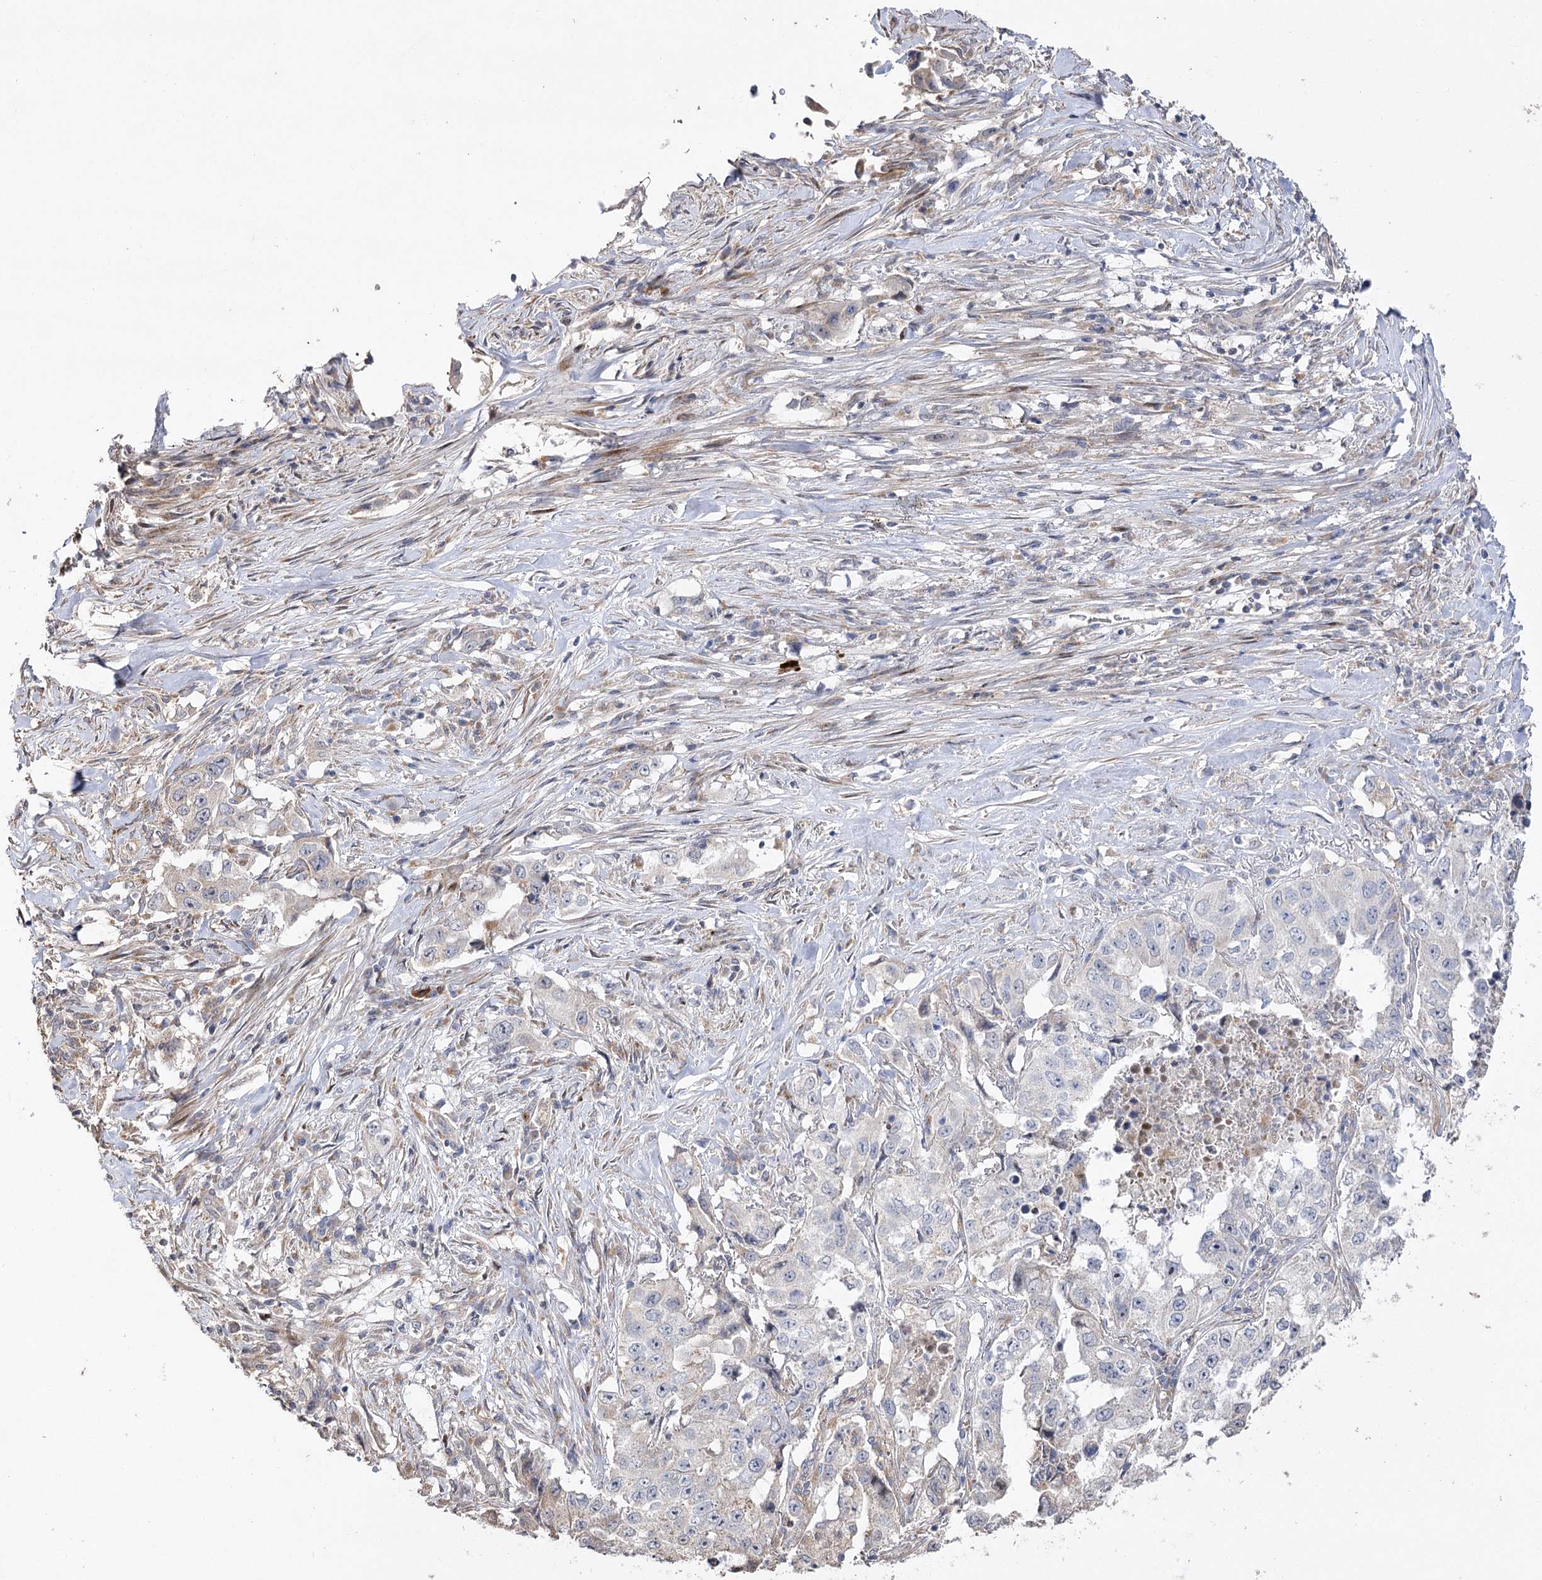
{"staining": {"intensity": "negative", "quantity": "none", "location": "none"}, "tissue": "lung cancer", "cell_type": "Tumor cells", "image_type": "cancer", "snomed": [{"axis": "morphology", "description": "Adenocarcinoma, NOS"}, {"axis": "topography", "description": "Lung"}], "caption": "IHC photomicrograph of neoplastic tissue: human lung cancer (adenocarcinoma) stained with DAB shows no significant protein expression in tumor cells.", "gene": "OBSL1", "patient": {"sex": "female", "age": 51}}